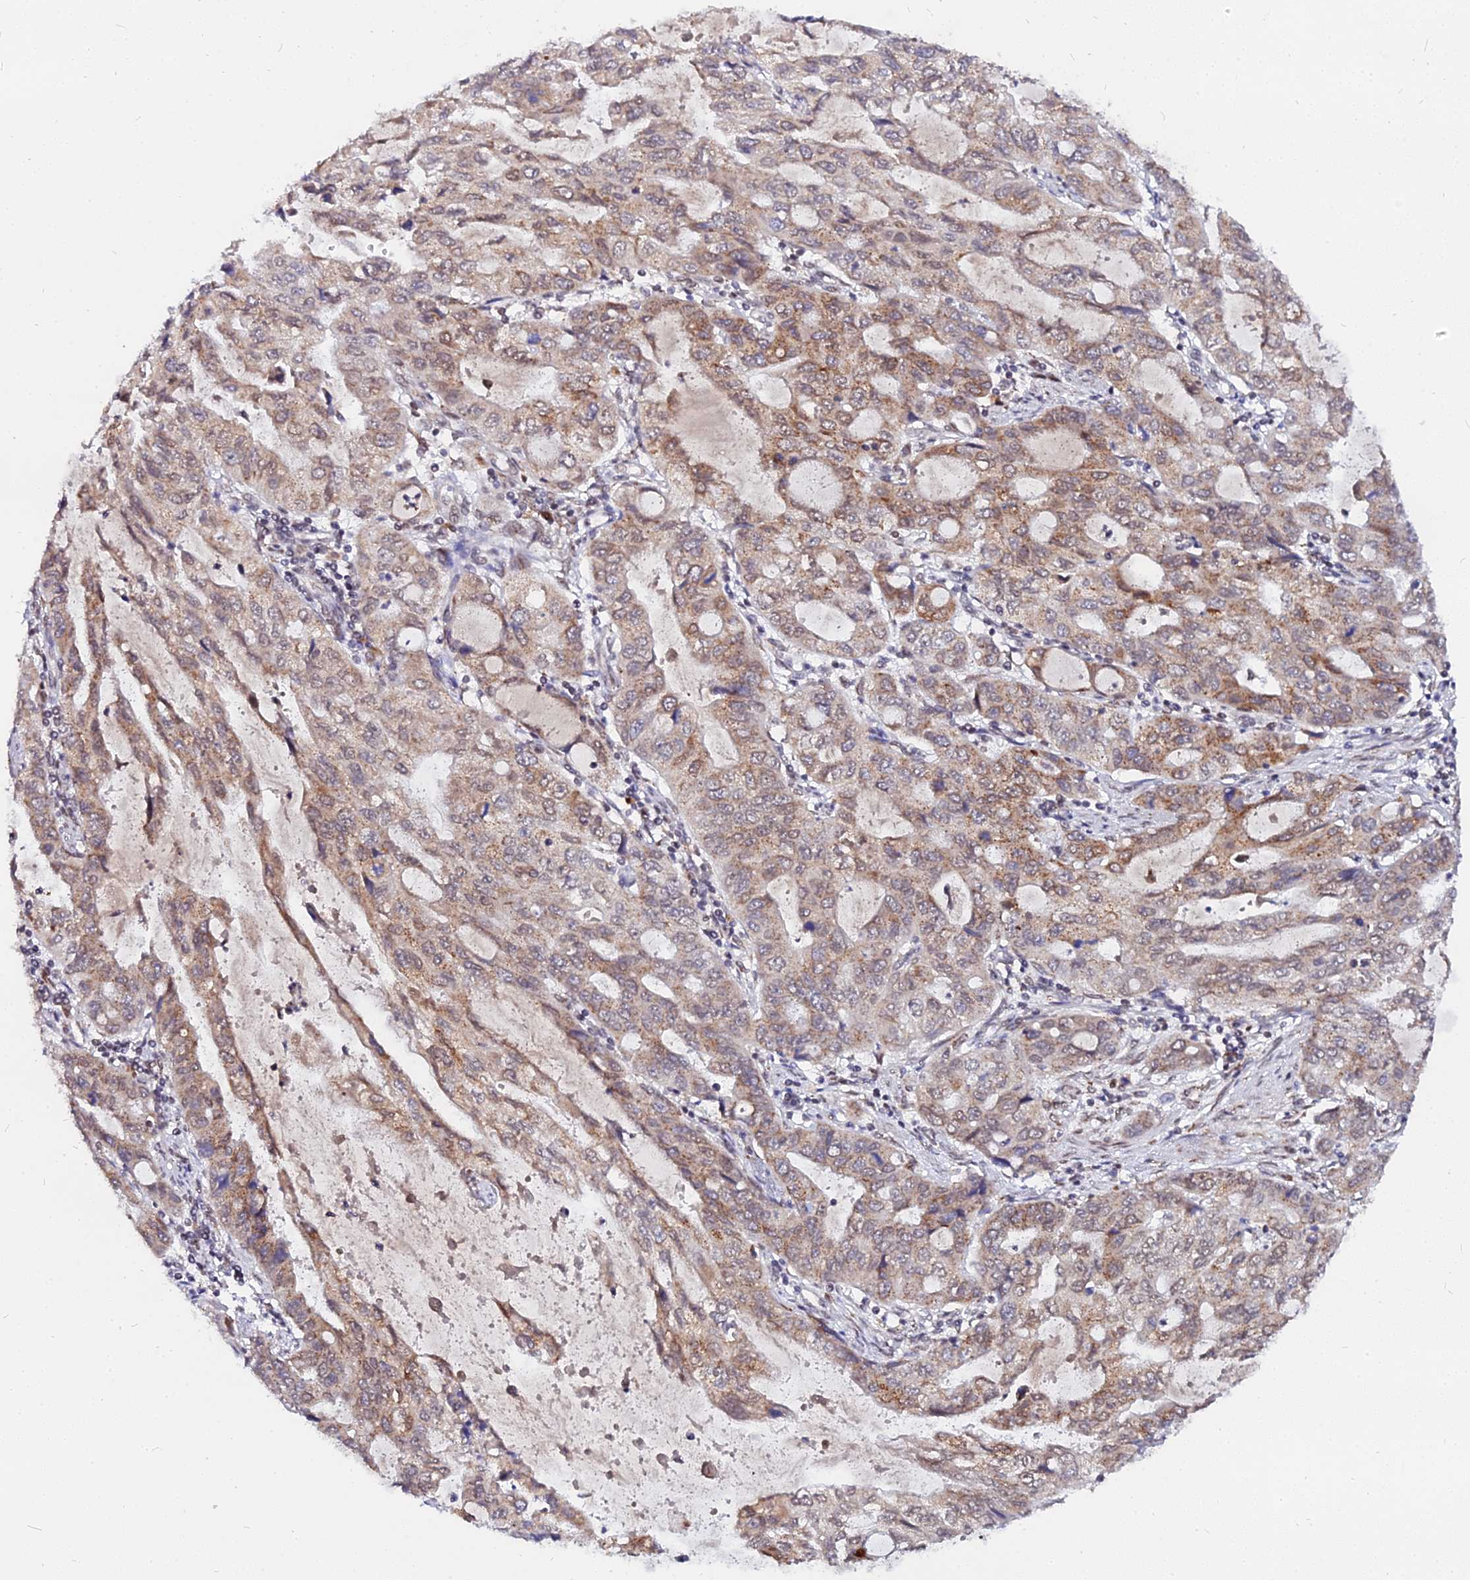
{"staining": {"intensity": "moderate", "quantity": "25%-75%", "location": "cytoplasmic/membranous"}, "tissue": "stomach cancer", "cell_type": "Tumor cells", "image_type": "cancer", "snomed": [{"axis": "morphology", "description": "Adenocarcinoma, NOS"}, {"axis": "topography", "description": "Stomach, upper"}], "caption": "Stomach adenocarcinoma stained with a protein marker displays moderate staining in tumor cells.", "gene": "RNF121", "patient": {"sex": "female", "age": 52}}